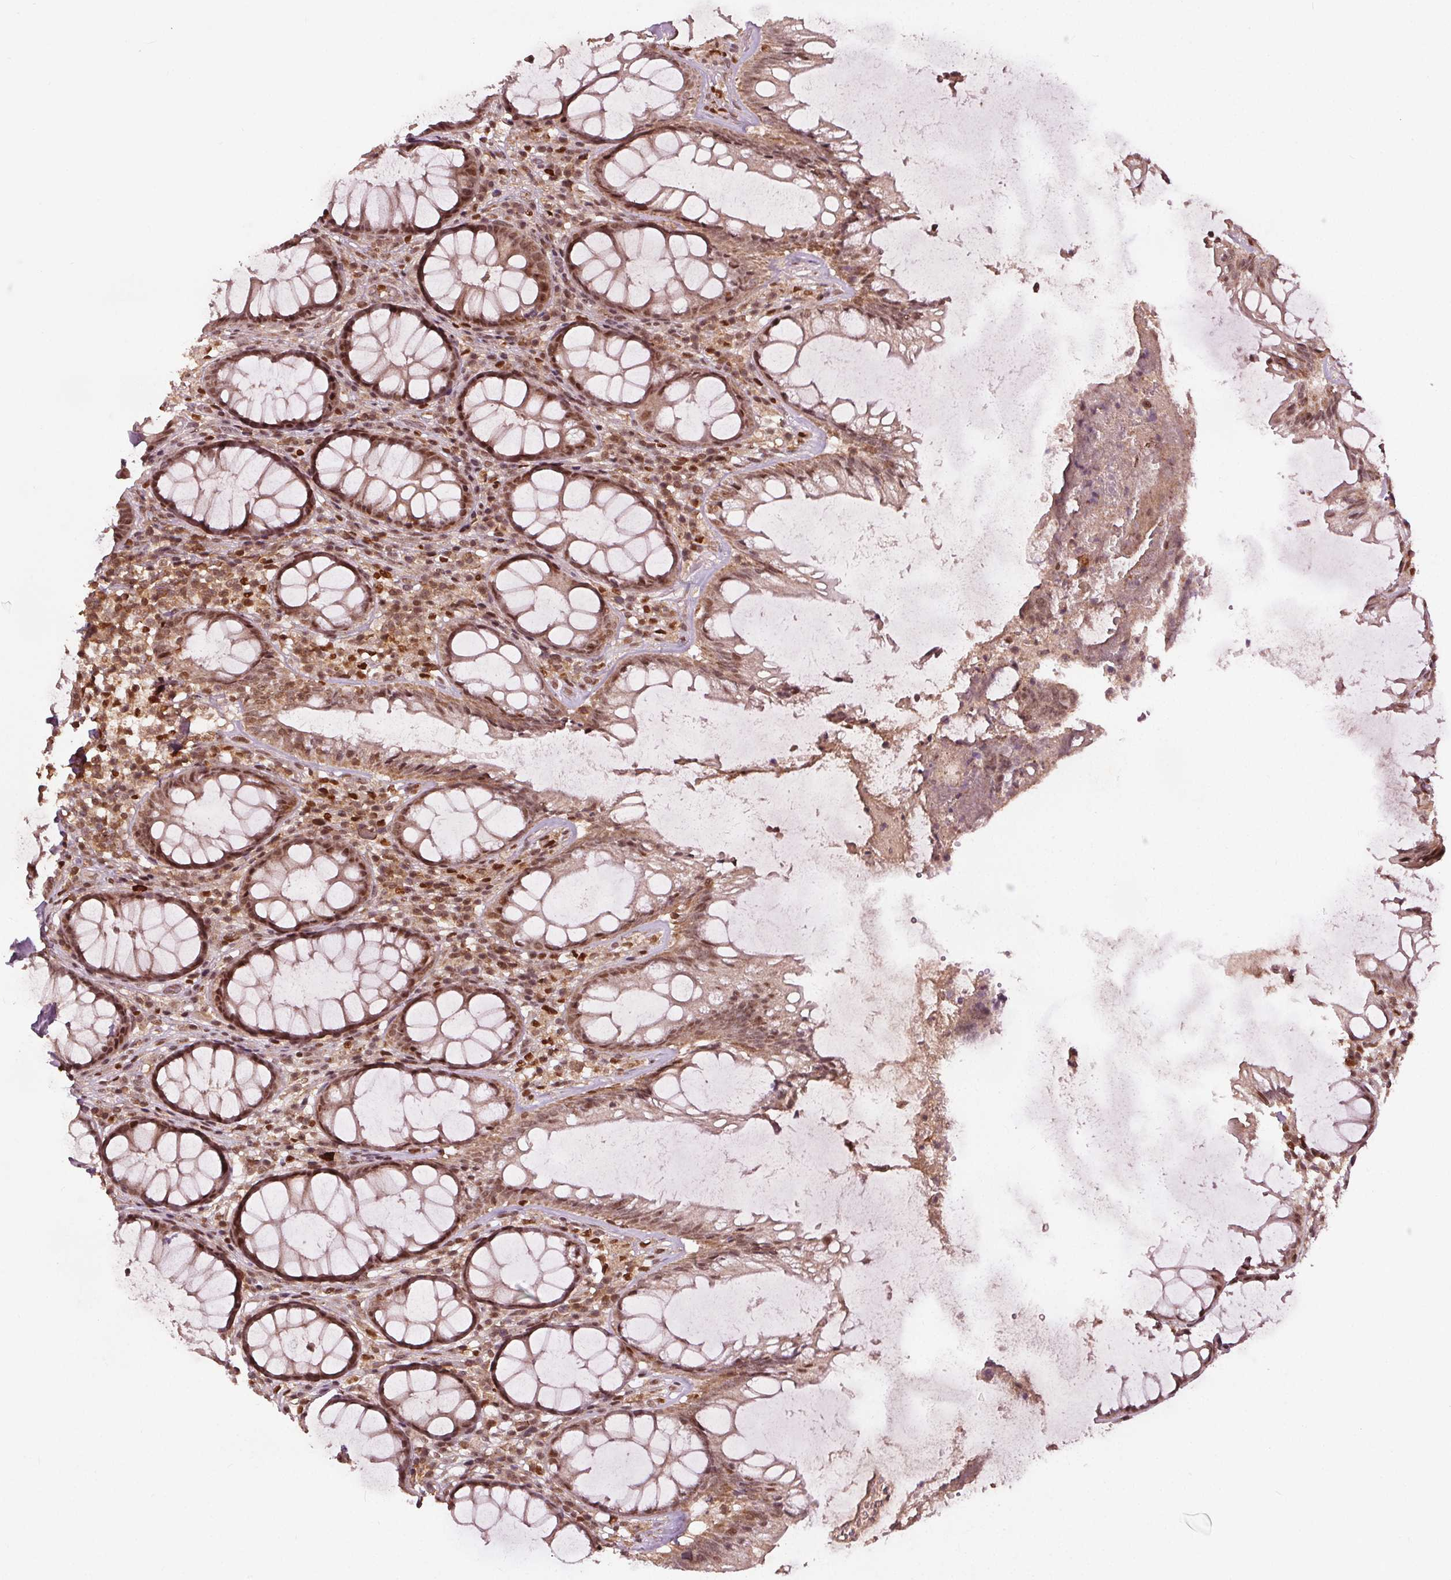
{"staining": {"intensity": "moderate", "quantity": ">75%", "location": "nuclear"}, "tissue": "rectum", "cell_type": "Glandular cells", "image_type": "normal", "snomed": [{"axis": "morphology", "description": "Normal tissue, NOS"}, {"axis": "topography", "description": "Rectum"}], "caption": "Rectum stained for a protein (brown) demonstrates moderate nuclear positive staining in about >75% of glandular cells.", "gene": "DDX11", "patient": {"sex": "male", "age": 72}}